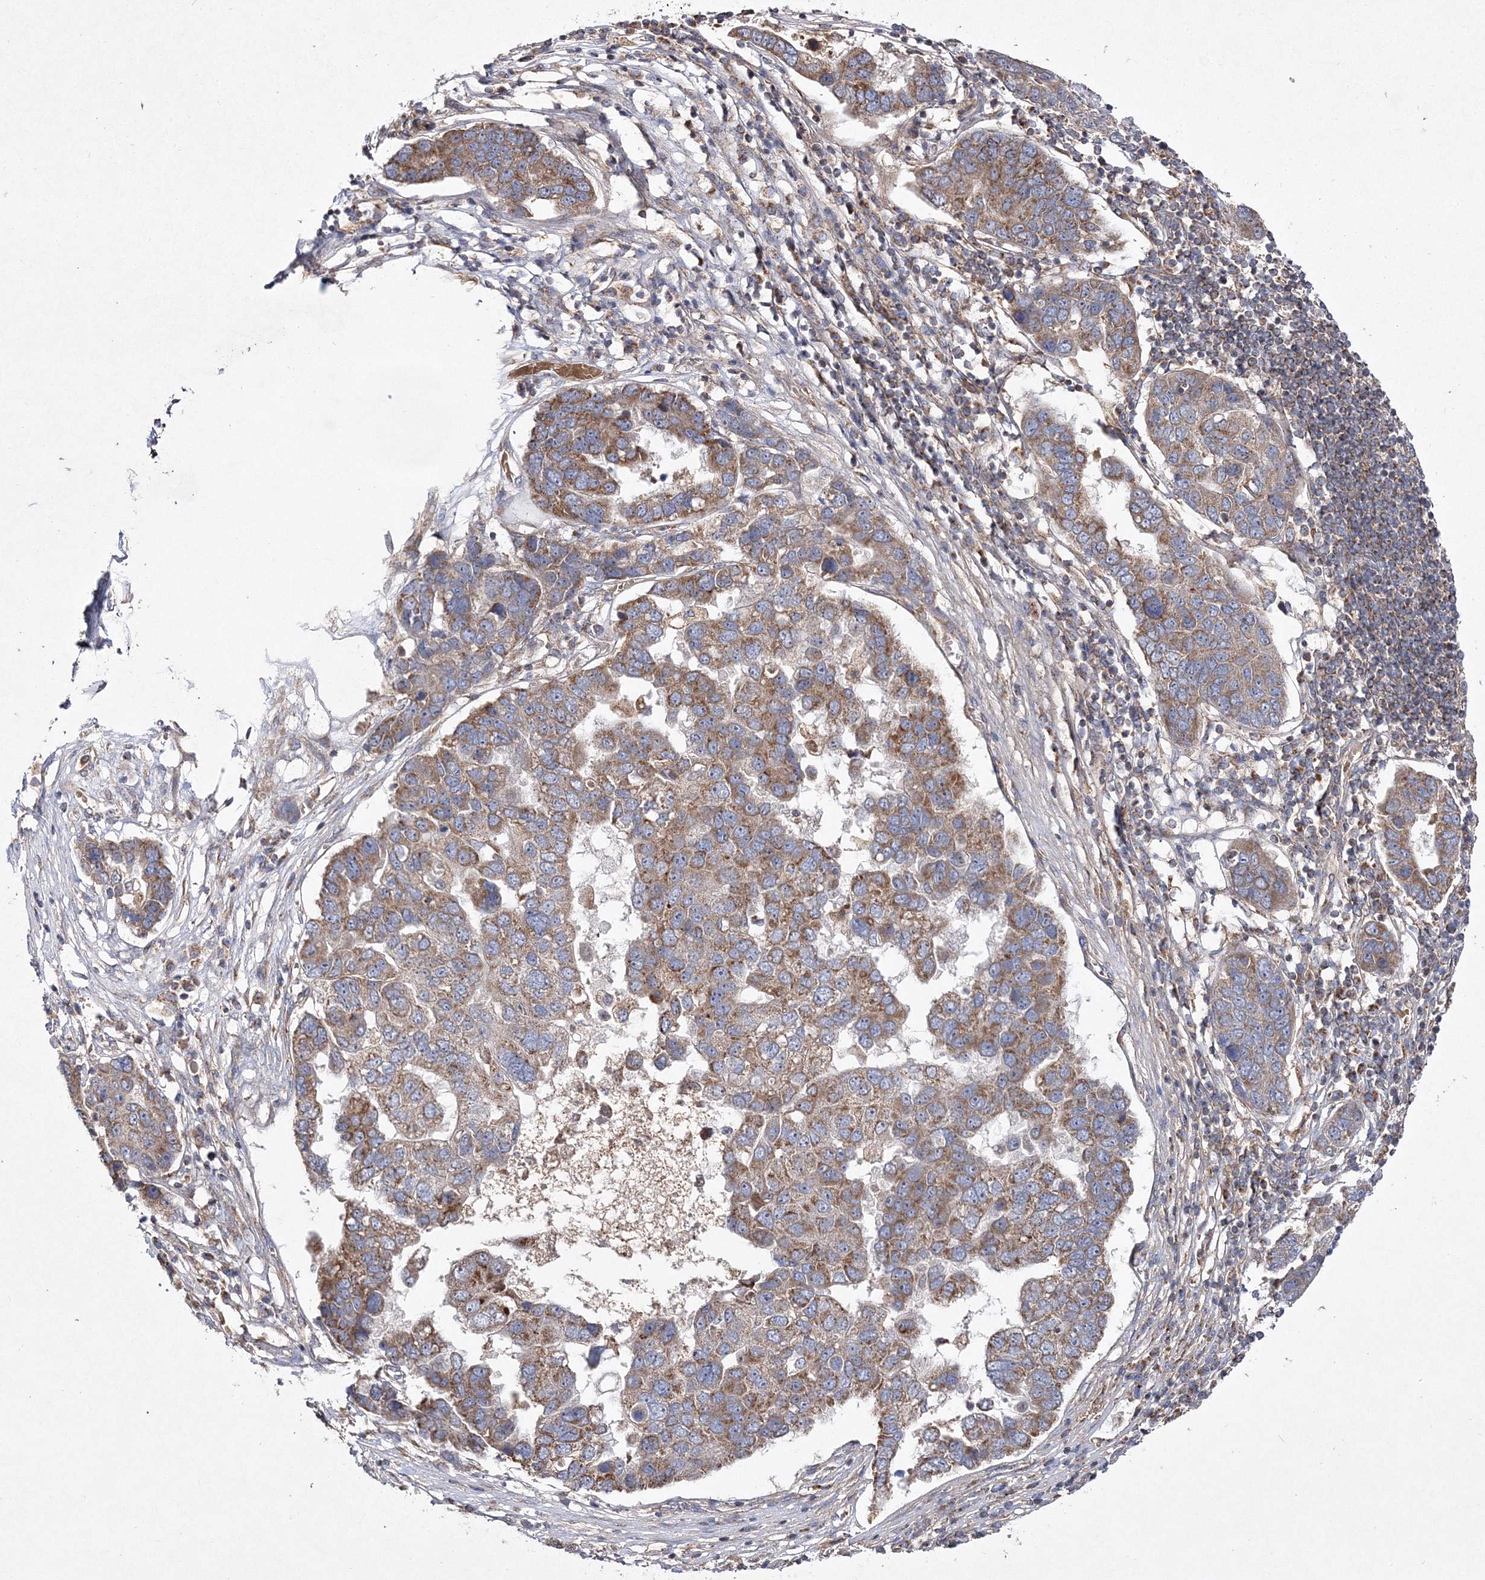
{"staining": {"intensity": "moderate", "quantity": "25%-75%", "location": "cytoplasmic/membranous"}, "tissue": "pancreatic cancer", "cell_type": "Tumor cells", "image_type": "cancer", "snomed": [{"axis": "morphology", "description": "Adenocarcinoma, NOS"}, {"axis": "topography", "description": "Pancreas"}], "caption": "Immunohistochemical staining of pancreatic cancer shows medium levels of moderate cytoplasmic/membranous protein positivity in about 25%-75% of tumor cells.", "gene": "DNAJC13", "patient": {"sex": "female", "age": 61}}